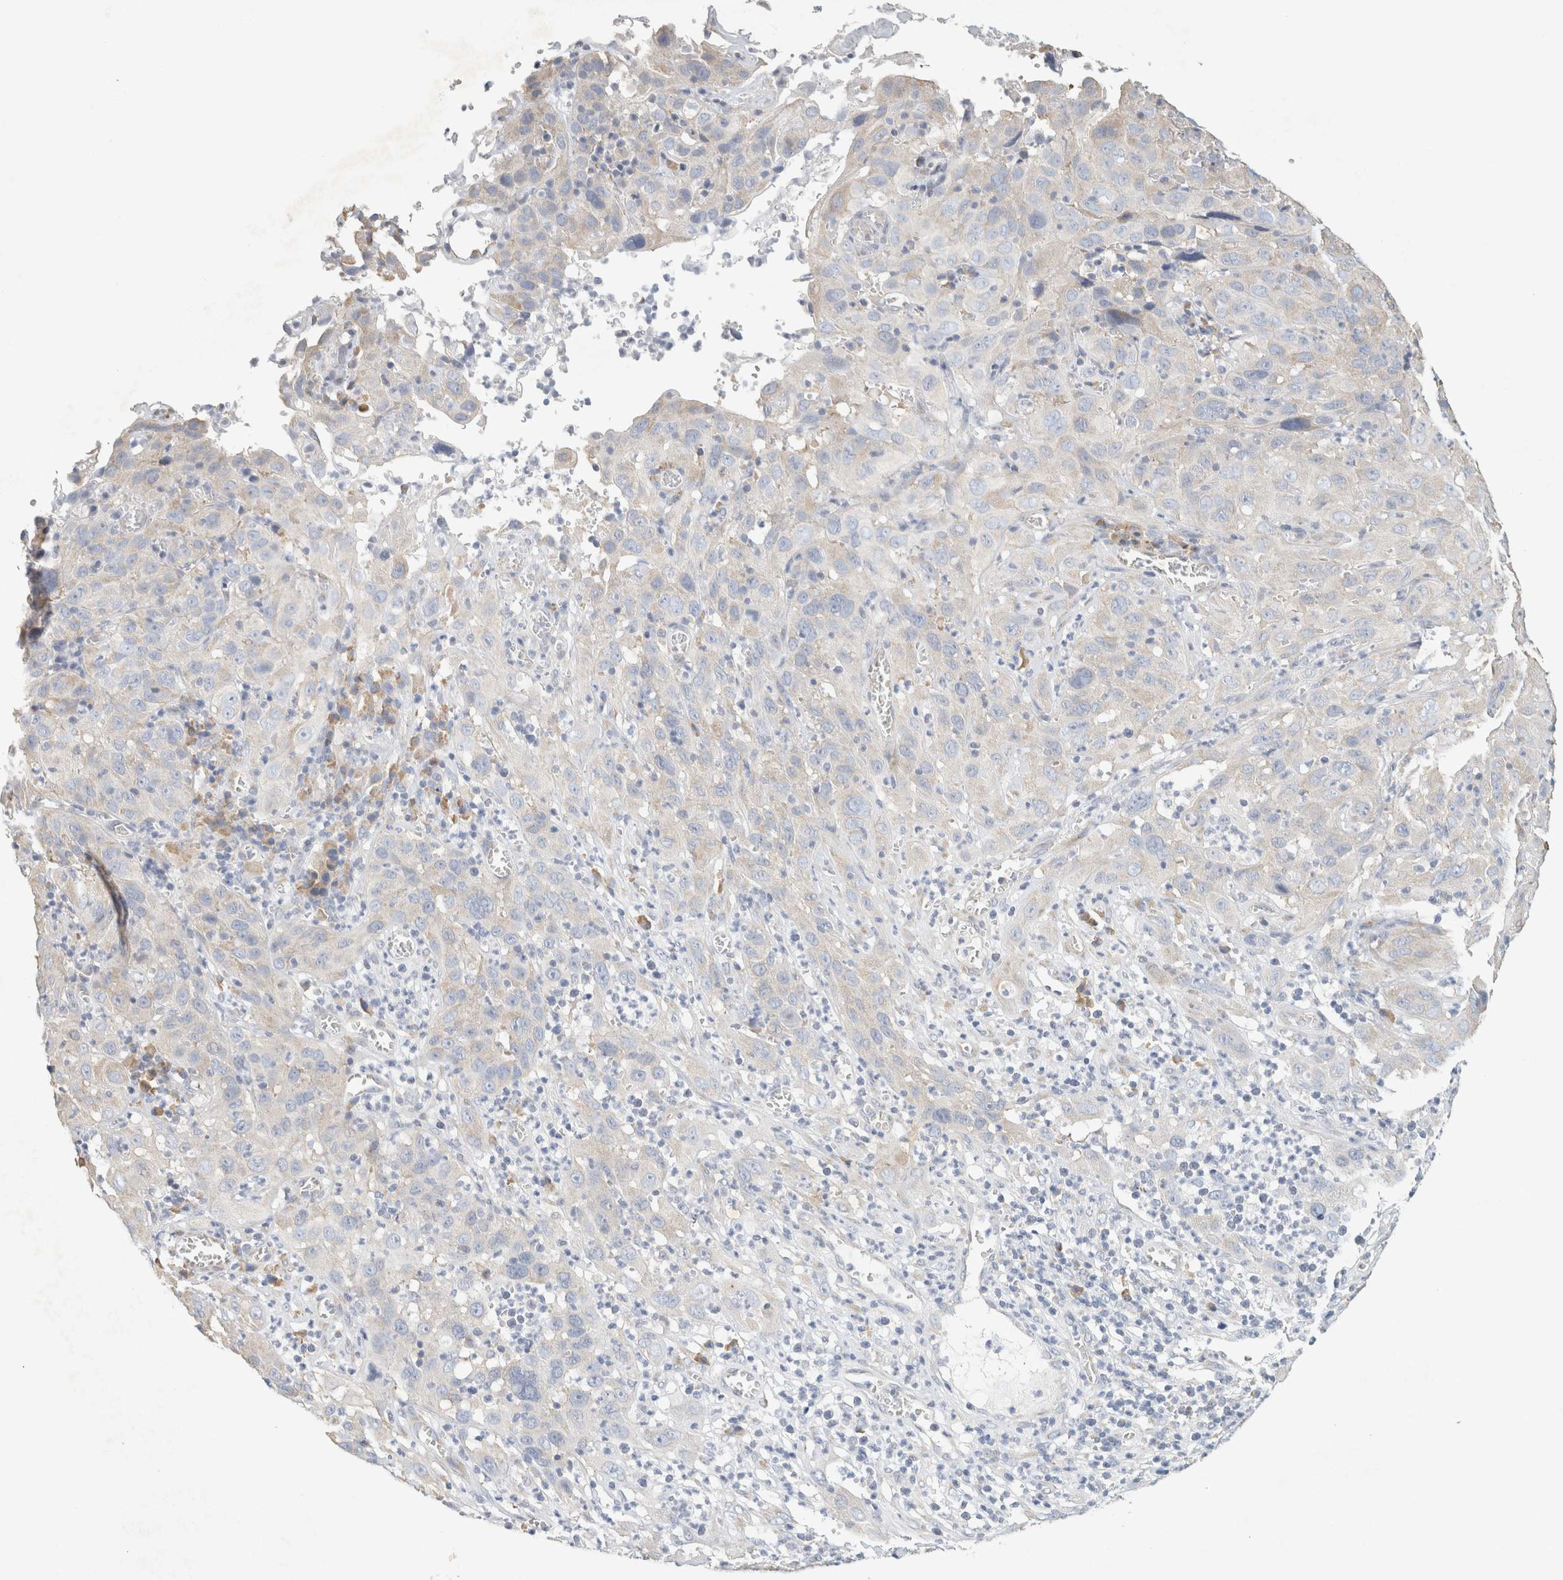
{"staining": {"intensity": "negative", "quantity": "none", "location": "none"}, "tissue": "cervical cancer", "cell_type": "Tumor cells", "image_type": "cancer", "snomed": [{"axis": "morphology", "description": "Squamous cell carcinoma, NOS"}, {"axis": "topography", "description": "Cervix"}], "caption": "Immunohistochemical staining of human cervical cancer shows no significant positivity in tumor cells.", "gene": "NEFM", "patient": {"sex": "female", "age": 32}}